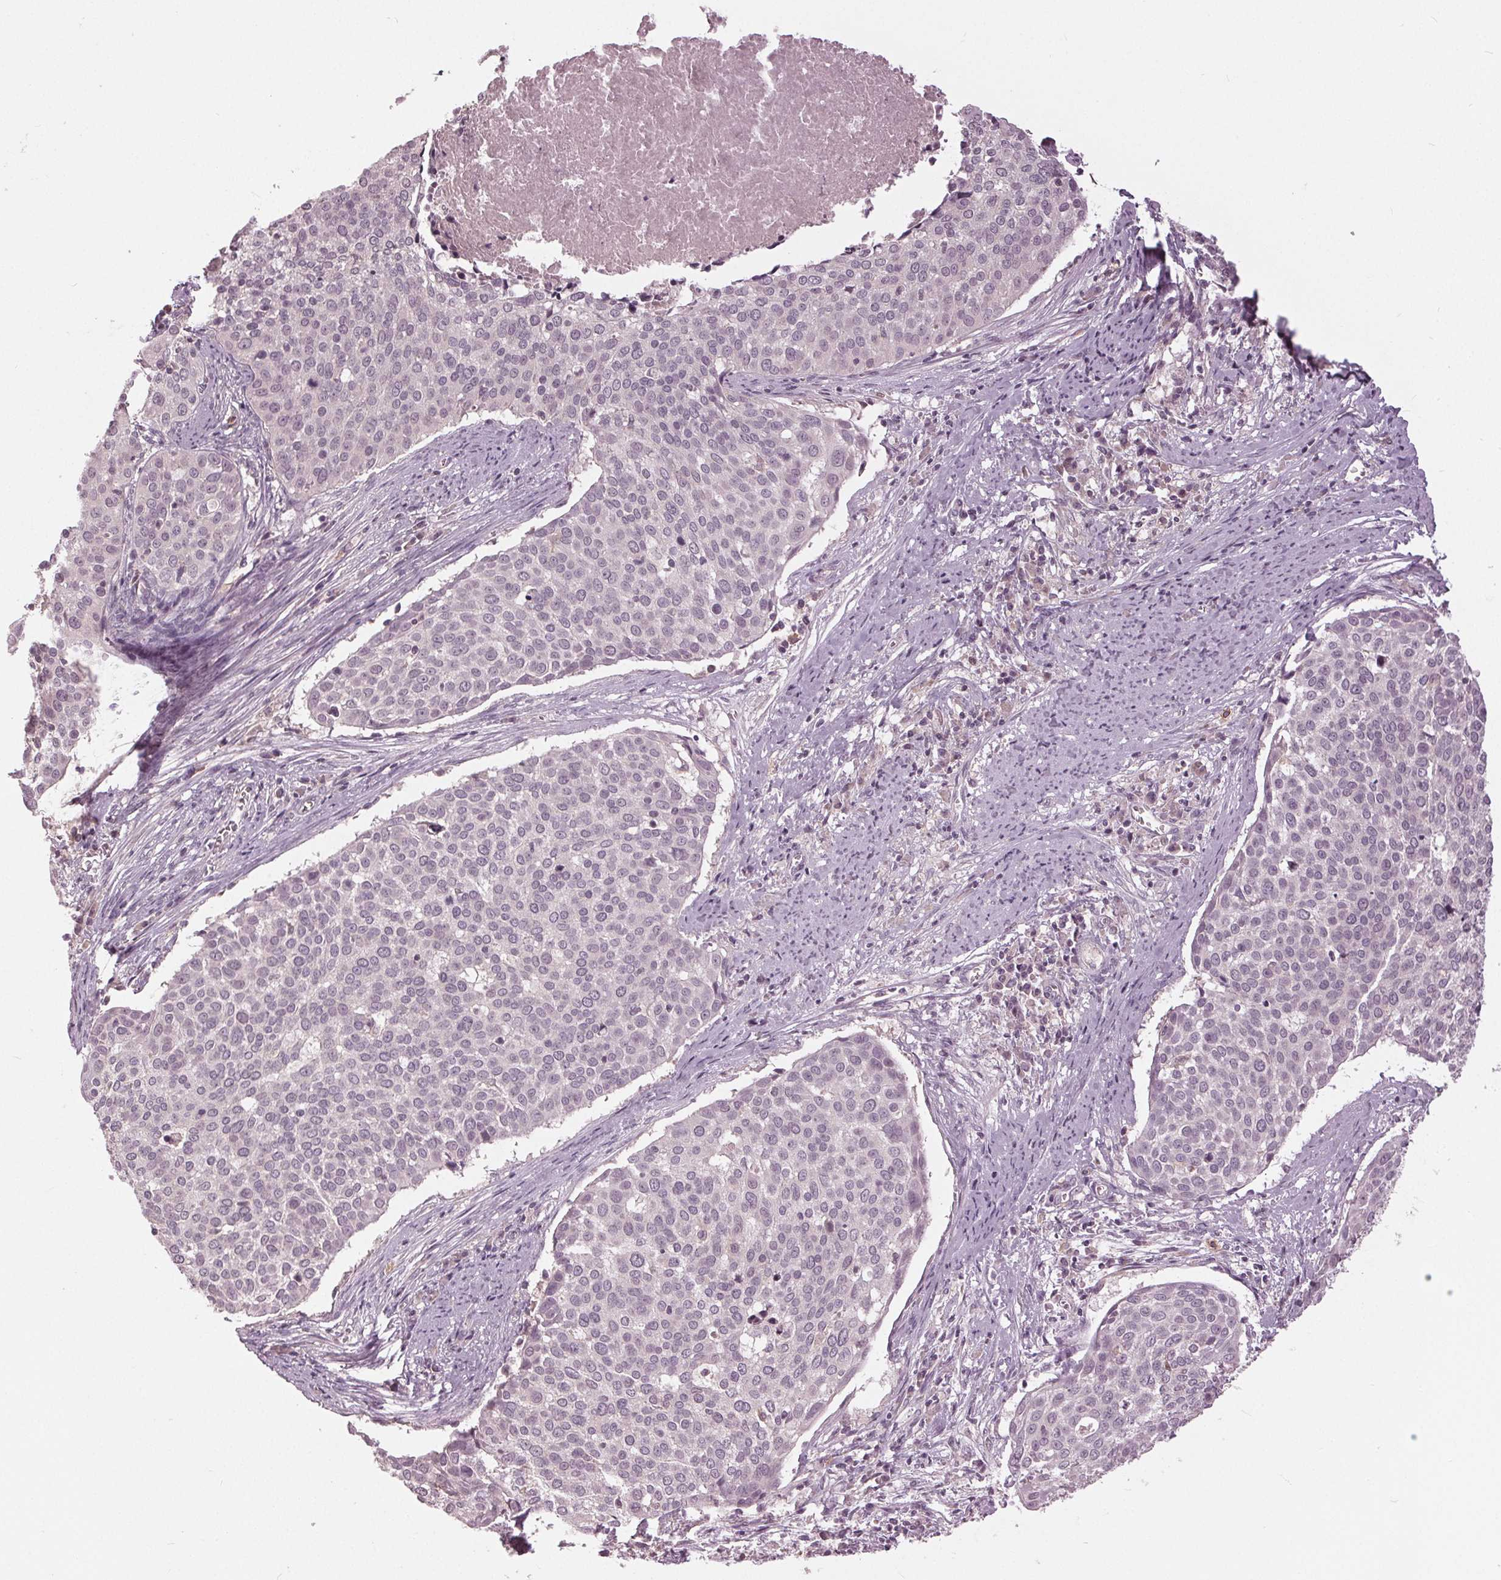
{"staining": {"intensity": "negative", "quantity": "none", "location": "none"}, "tissue": "cervical cancer", "cell_type": "Tumor cells", "image_type": "cancer", "snomed": [{"axis": "morphology", "description": "Squamous cell carcinoma, NOS"}, {"axis": "topography", "description": "Cervix"}], "caption": "An immunohistochemistry (IHC) photomicrograph of cervical cancer (squamous cell carcinoma) is shown. There is no staining in tumor cells of cervical cancer (squamous cell carcinoma). Nuclei are stained in blue.", "gene": "SIGLEC6", "patient": {"sex": "female", "age": 39}}